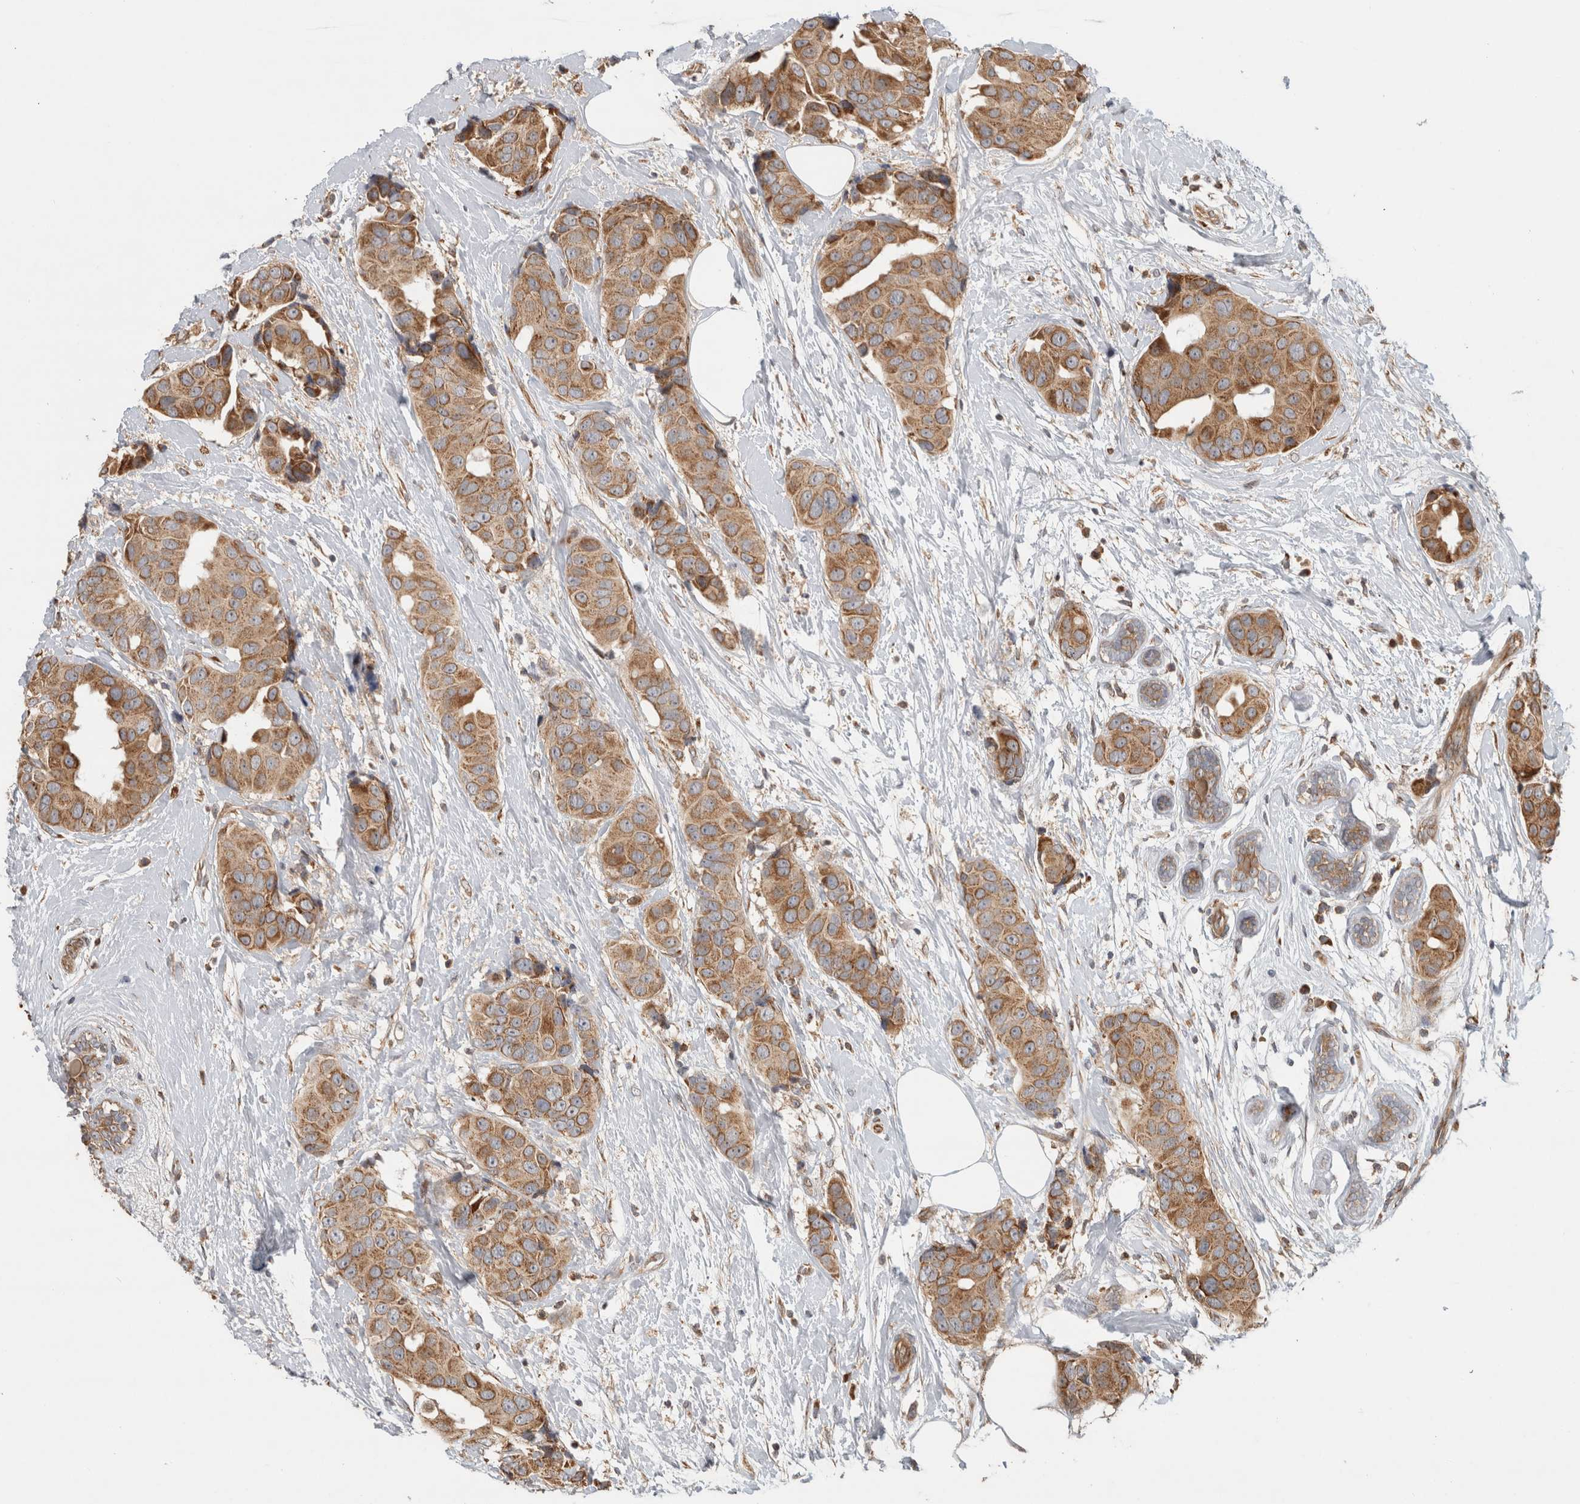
{"staining": {"intensity": "moderate", "quantity": ">75%", "location": "cytoplasmic/membranous"}, "tissue": "breast cancer", "cell_type": "Tumor cells", "image_type": "cancer", "snomed": [{"axis": "morphology", "description": "Normal tissue, NOS"}, {"axis": "morphology", "description": "Duct carcinoma"}, {"axis": "topography", "description": "Breast"}], "caption": "This histopathology image exhibits breast invasive ductal carcinoma stained with immunohistochemistry to label a protein in brown. The cytoplasmic/membranous of tumor cells show moderate positivity for the protein. Nuclei are counter-stained blue.", "gene": "TUBD1", "patient": {"sex": "female", "age": 39}}